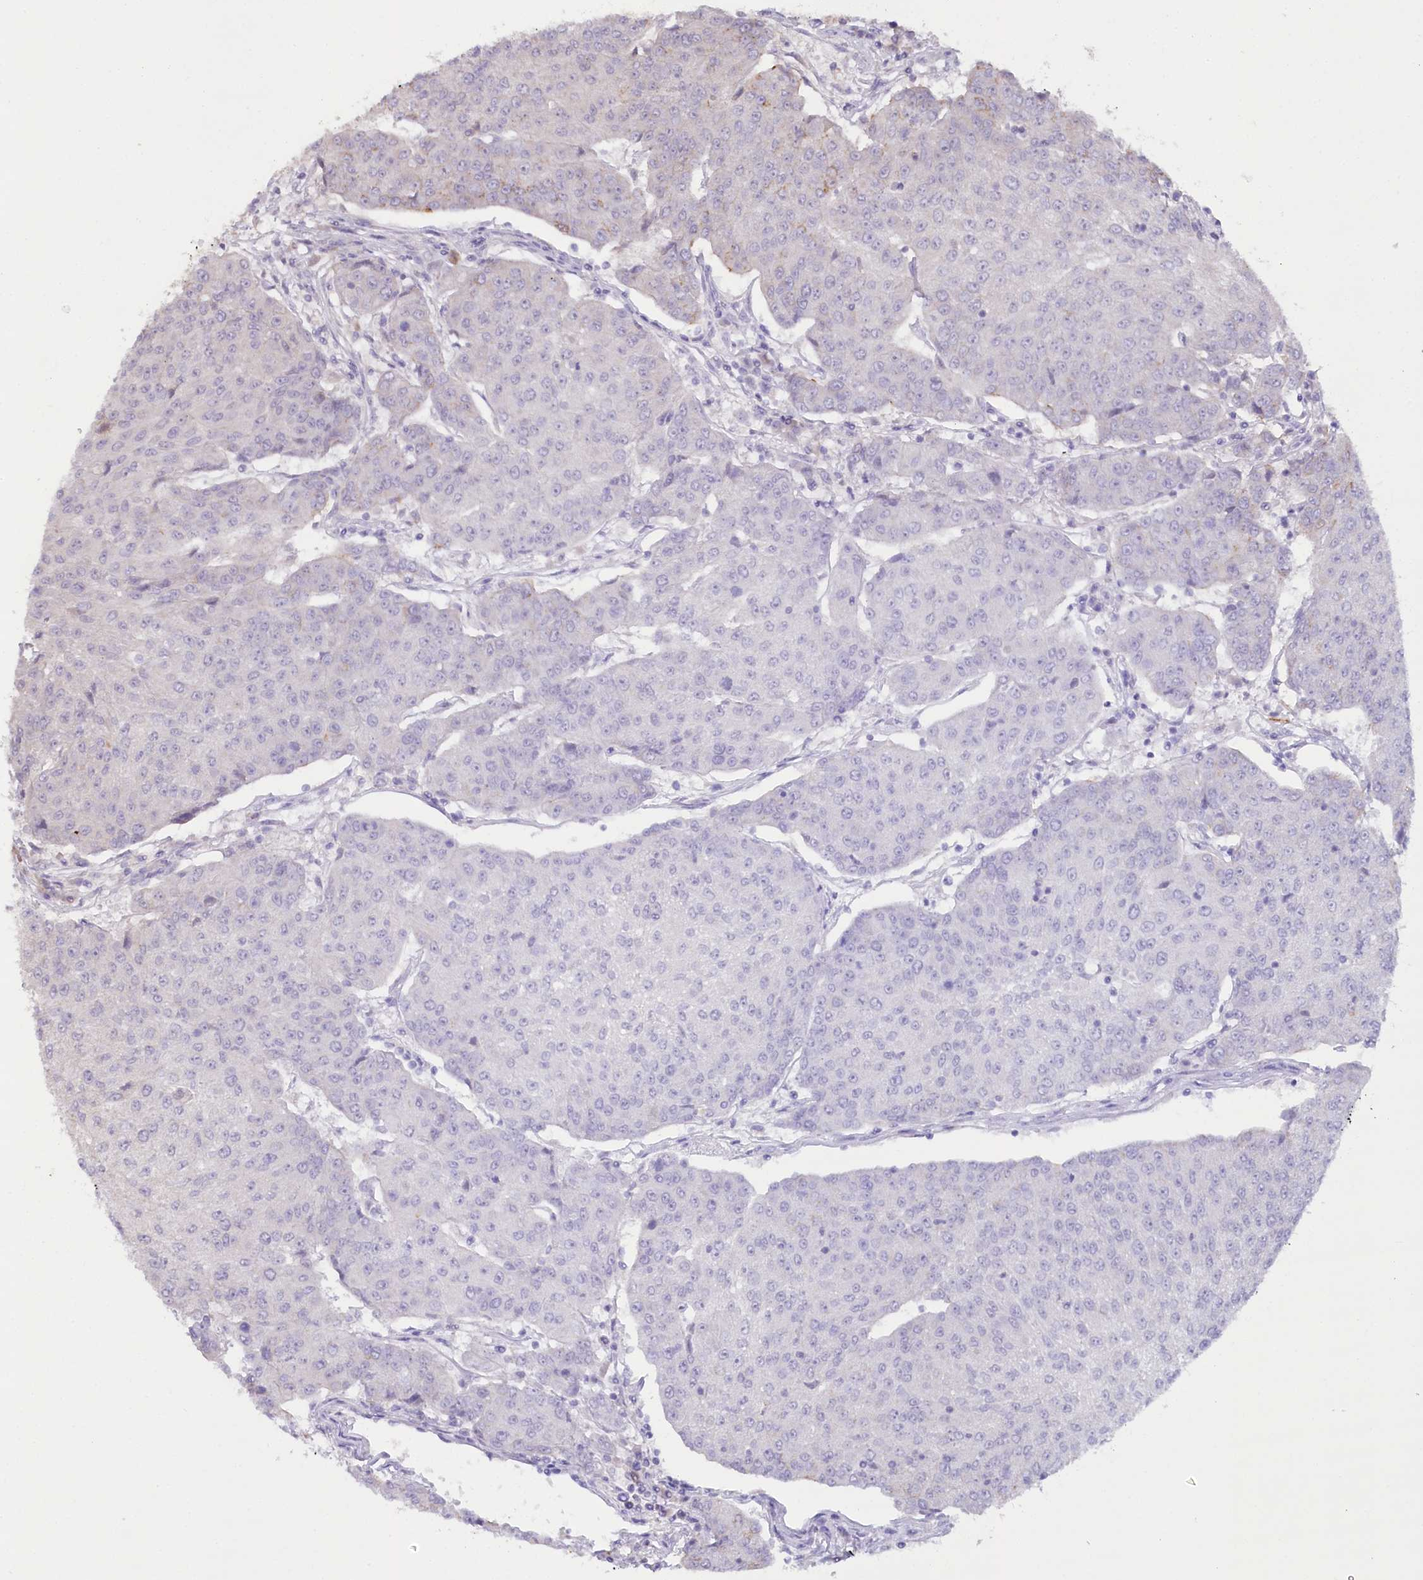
{"staining": {"intensity": "negative", "quantity": "none", "location": "none"}, "tissue": "urothelial cancer", "cell_type": "Tumor cells", "image_type": "cancer", "snomed": [{"axis": "morphology", "description": "Urothelial carcinoma, High grade"}, {"axis": "topography", "description": "Urinary bladder"}], "caption": "Photomicrograph shows no significant protein staining in tumor cells of high-grade urothelial carcinoma.", "gene": "SLC6A11", "patient": {"sex": "female", "age": 85}}